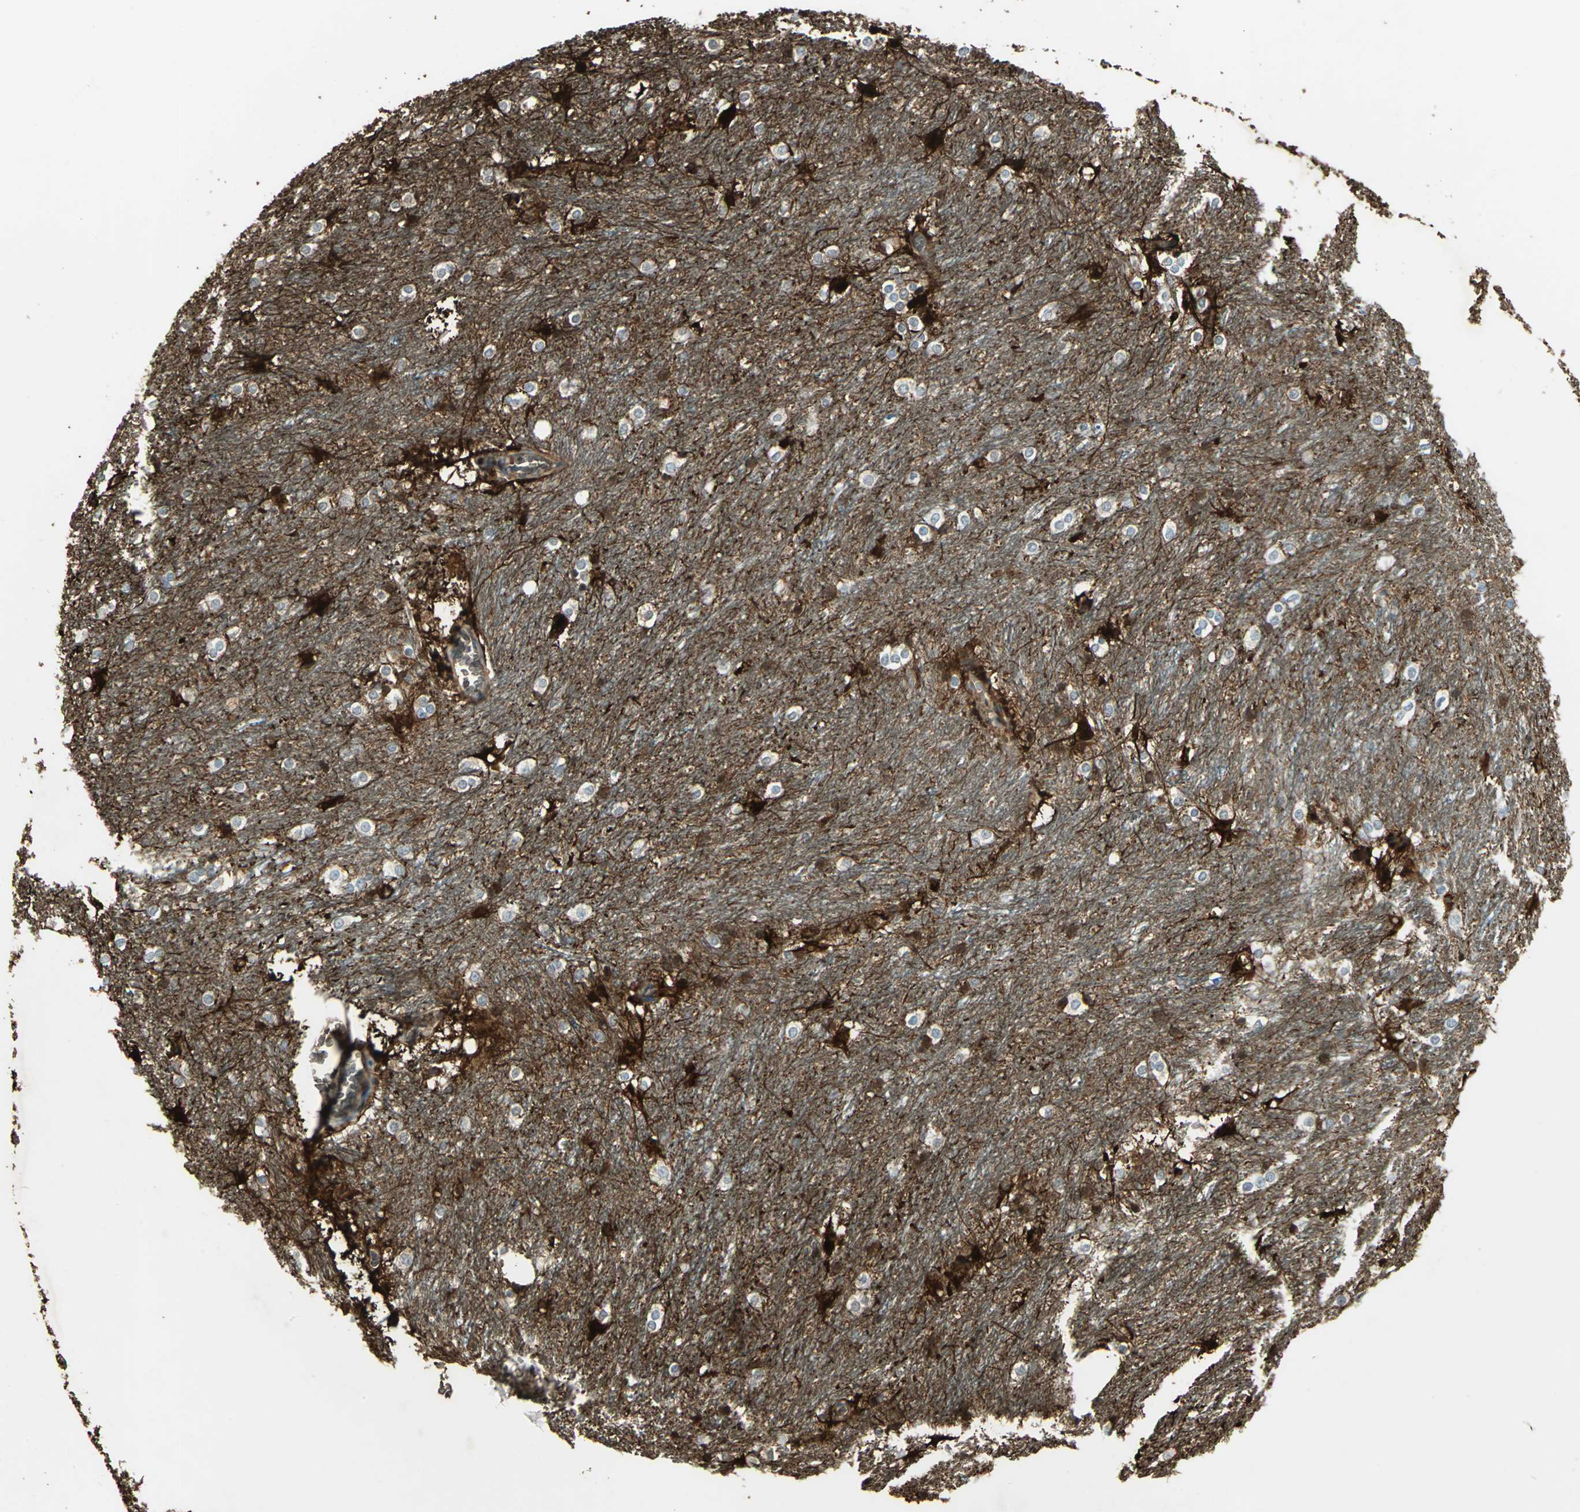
{"staining": {"intensity": "strong", "quantity": "25%-75%", "location": "cytoplasmic/membranous"}, "tissue": "caudate", "cell_type": "Glial cells", "image_type": "normal", "snomed": [{"axis": "morphology", "description": "Normal tissue, NOS"}, {"axis": "topography", "description": "Lateral ventricle wall"}], "caption": "A micrograph of human caudate stained for a protein displays strong cytoplasmic/membranous brown staining in glial cells. (Brightfield microscopy of DAB IHC at high magnification).", "gene": "DDAH1", "patient": {"sex": "female", "age": 19}}